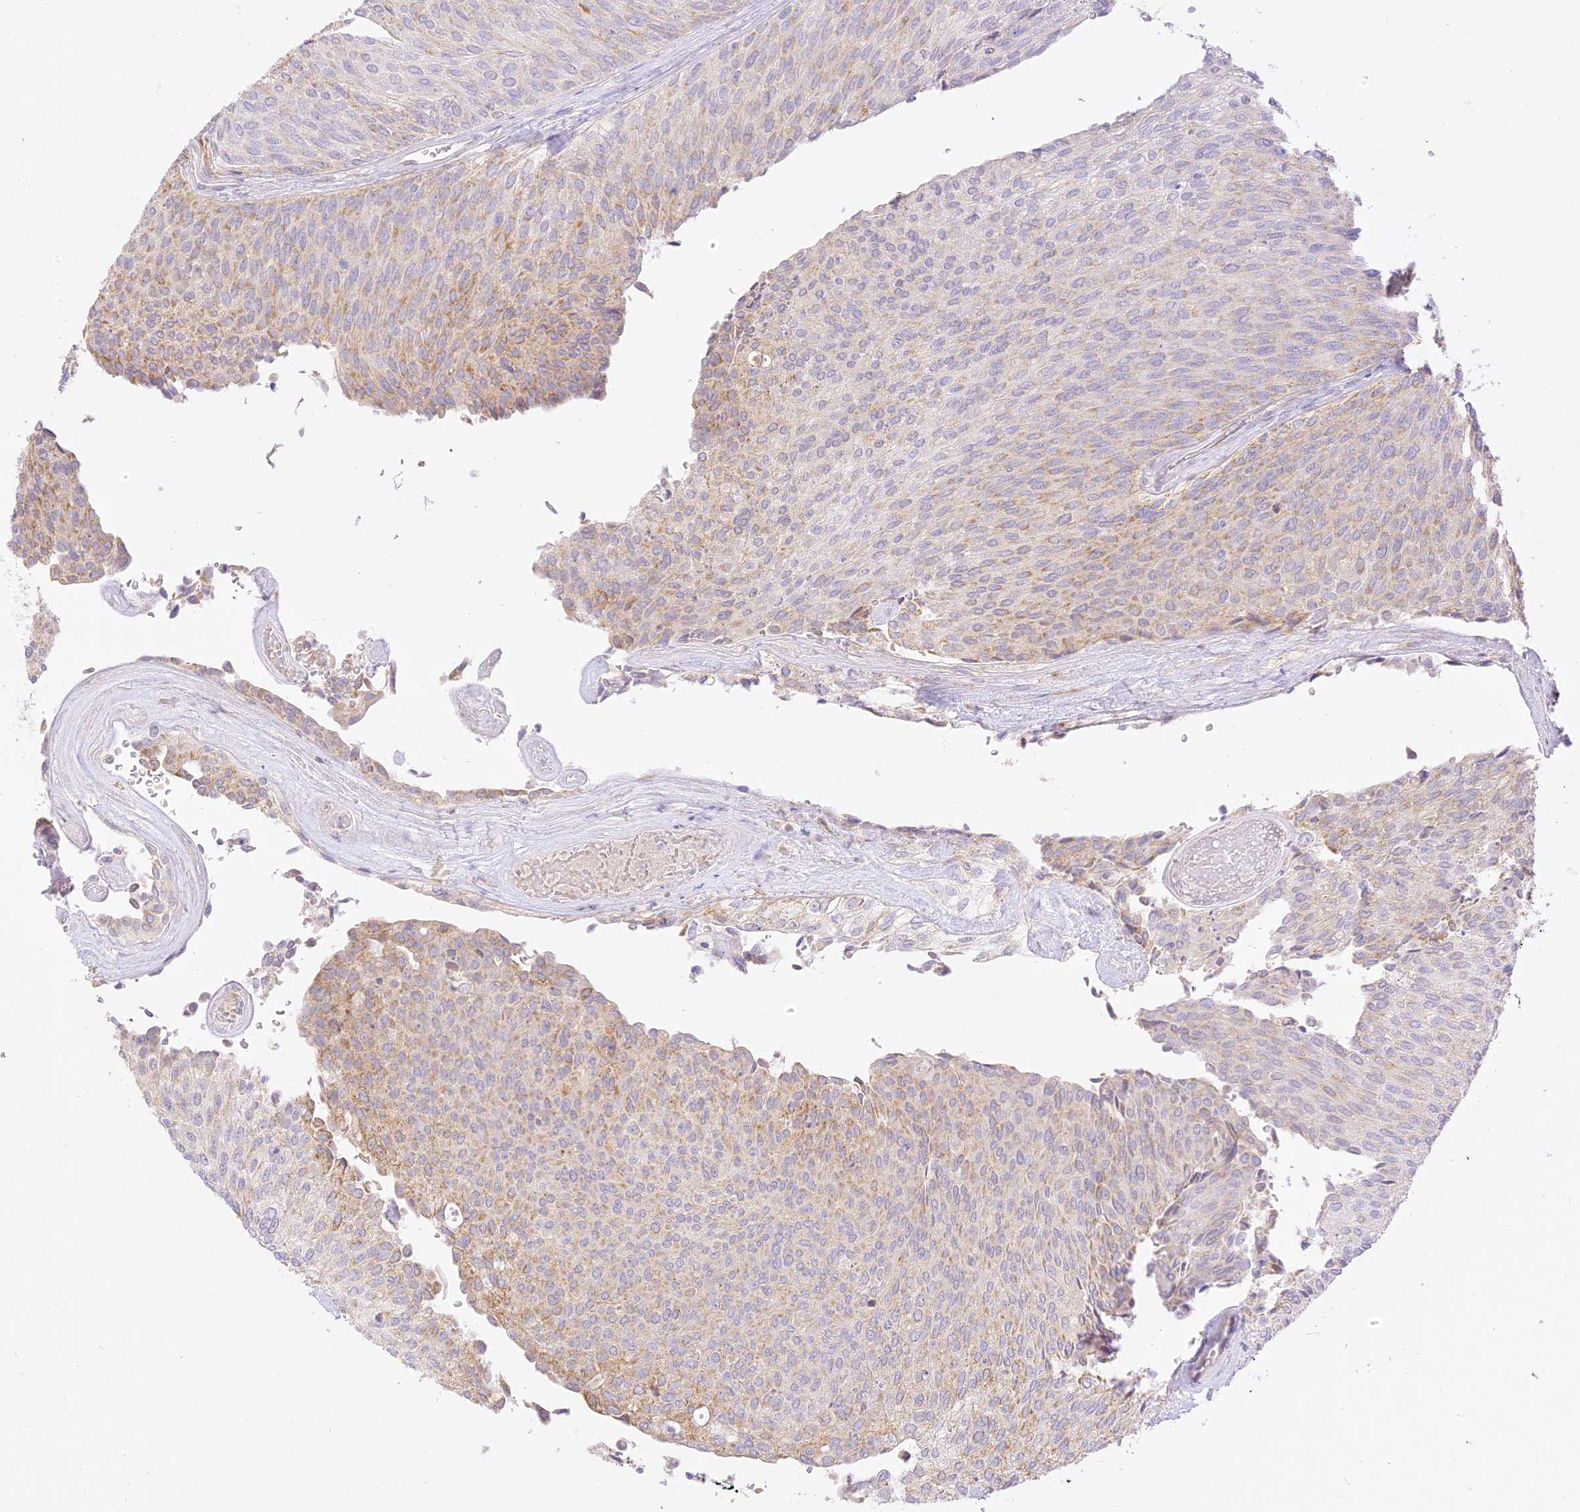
{"staining": {"intensity": "weak", "quantity": "<25%", "location": "cytoplasmic/membranous"}, "tissue": "urothelial cancer", "cell_type": "Tumor cells", "image_type": "cancer", "snomed": [{"axis": "morphology", "description": "Urothelial carcinoma, Low grade"}, {"axis": "topography", "description": "Urinary bladder"}], "caption": "Photomicrograph shows no significant protein expression in tumor cells of urothelial cancer.", "gene": "LRRC15", "patient": {"sex": "female", "age": 79}}